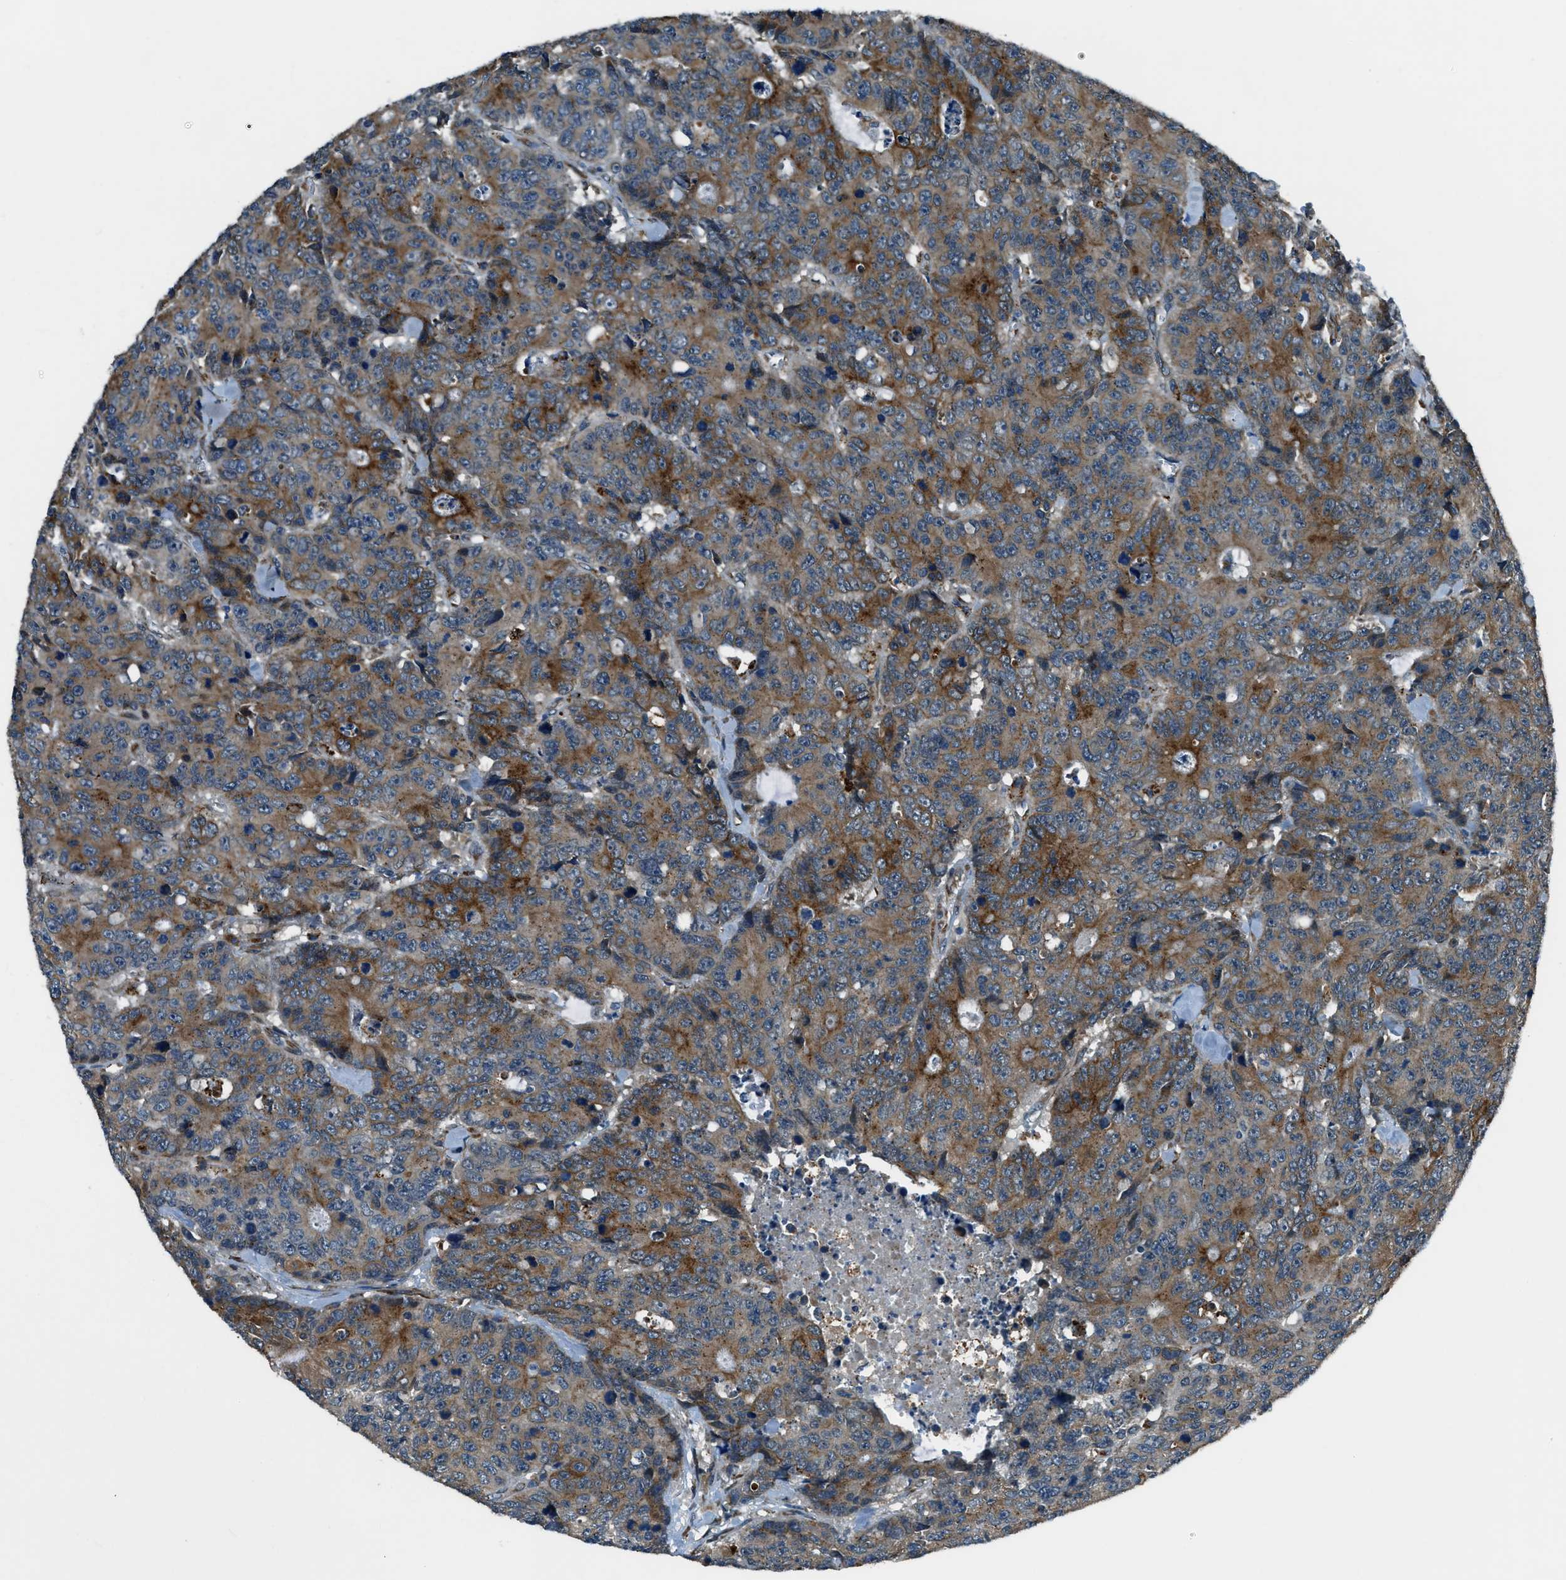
{"staining": {"intensity": "moderate", "quantity": ">75%", "location": "cytoplasmic/membranous"}, "tissue": "colorectal cancer", "cell_type": "Tumor cells", "image_type": "cancer", "snomed": [{"axis": "morphology", "description": "Adenocarcinoma, NOS"}, {"axis": "topography", "description": "Colon"}], "caption": "Immunohistochemistry (IHC) histopathology image of neoplastic tissue: colorectal adenocarcinoma stained using immunohistochemistry (IHC) reveals medium levels of moderate protein expression localized specifically in the cytoplasmic/membranous of tumor cells, appearing as a cytoplasmic/membranous brown color.", "gene": "GINM1", "patient": {"sex": "female", "age": 86}}